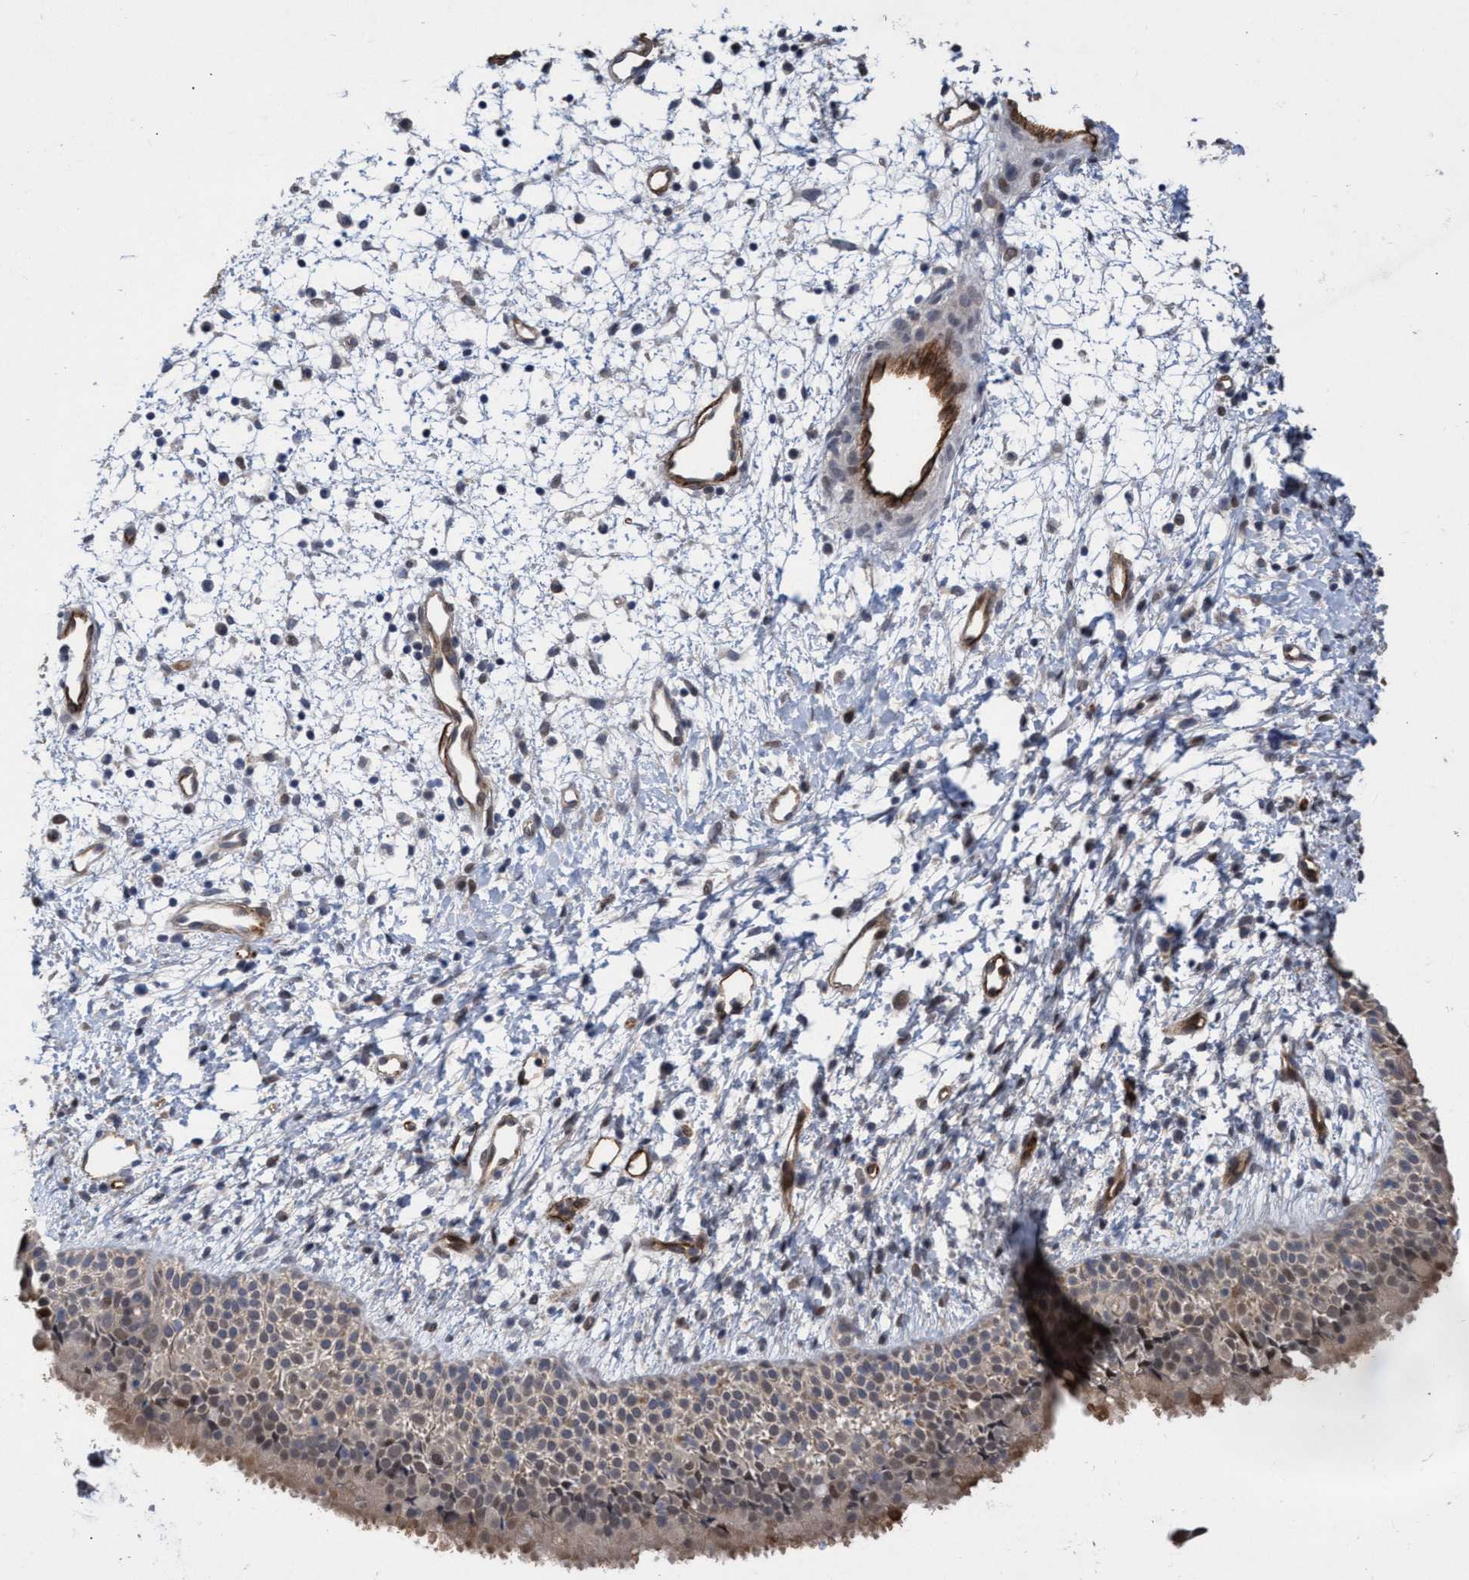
{"staining": {"intensity": "weak", "quantity": ">75%", "location": "cytoplasmic/membranous"}, "tissue": "nasopharynx", "cell_type": "Respiratory epithelial cells", "image_type": "normal", "snomed": [{"axis": "morphology", "description": "Normal tissue, NOS"}, {"axis": "topography", "description": "Nasopharynx"}], "caption": "Immunohistochemical staining of unremarkable human nasopharynx displays low levels of weak cytoplasmic/membranous positivity in about >75% of respiratory epithelial cells.", "gene": "ZNF750", "patient": {"sex": "male", "age": 22}}